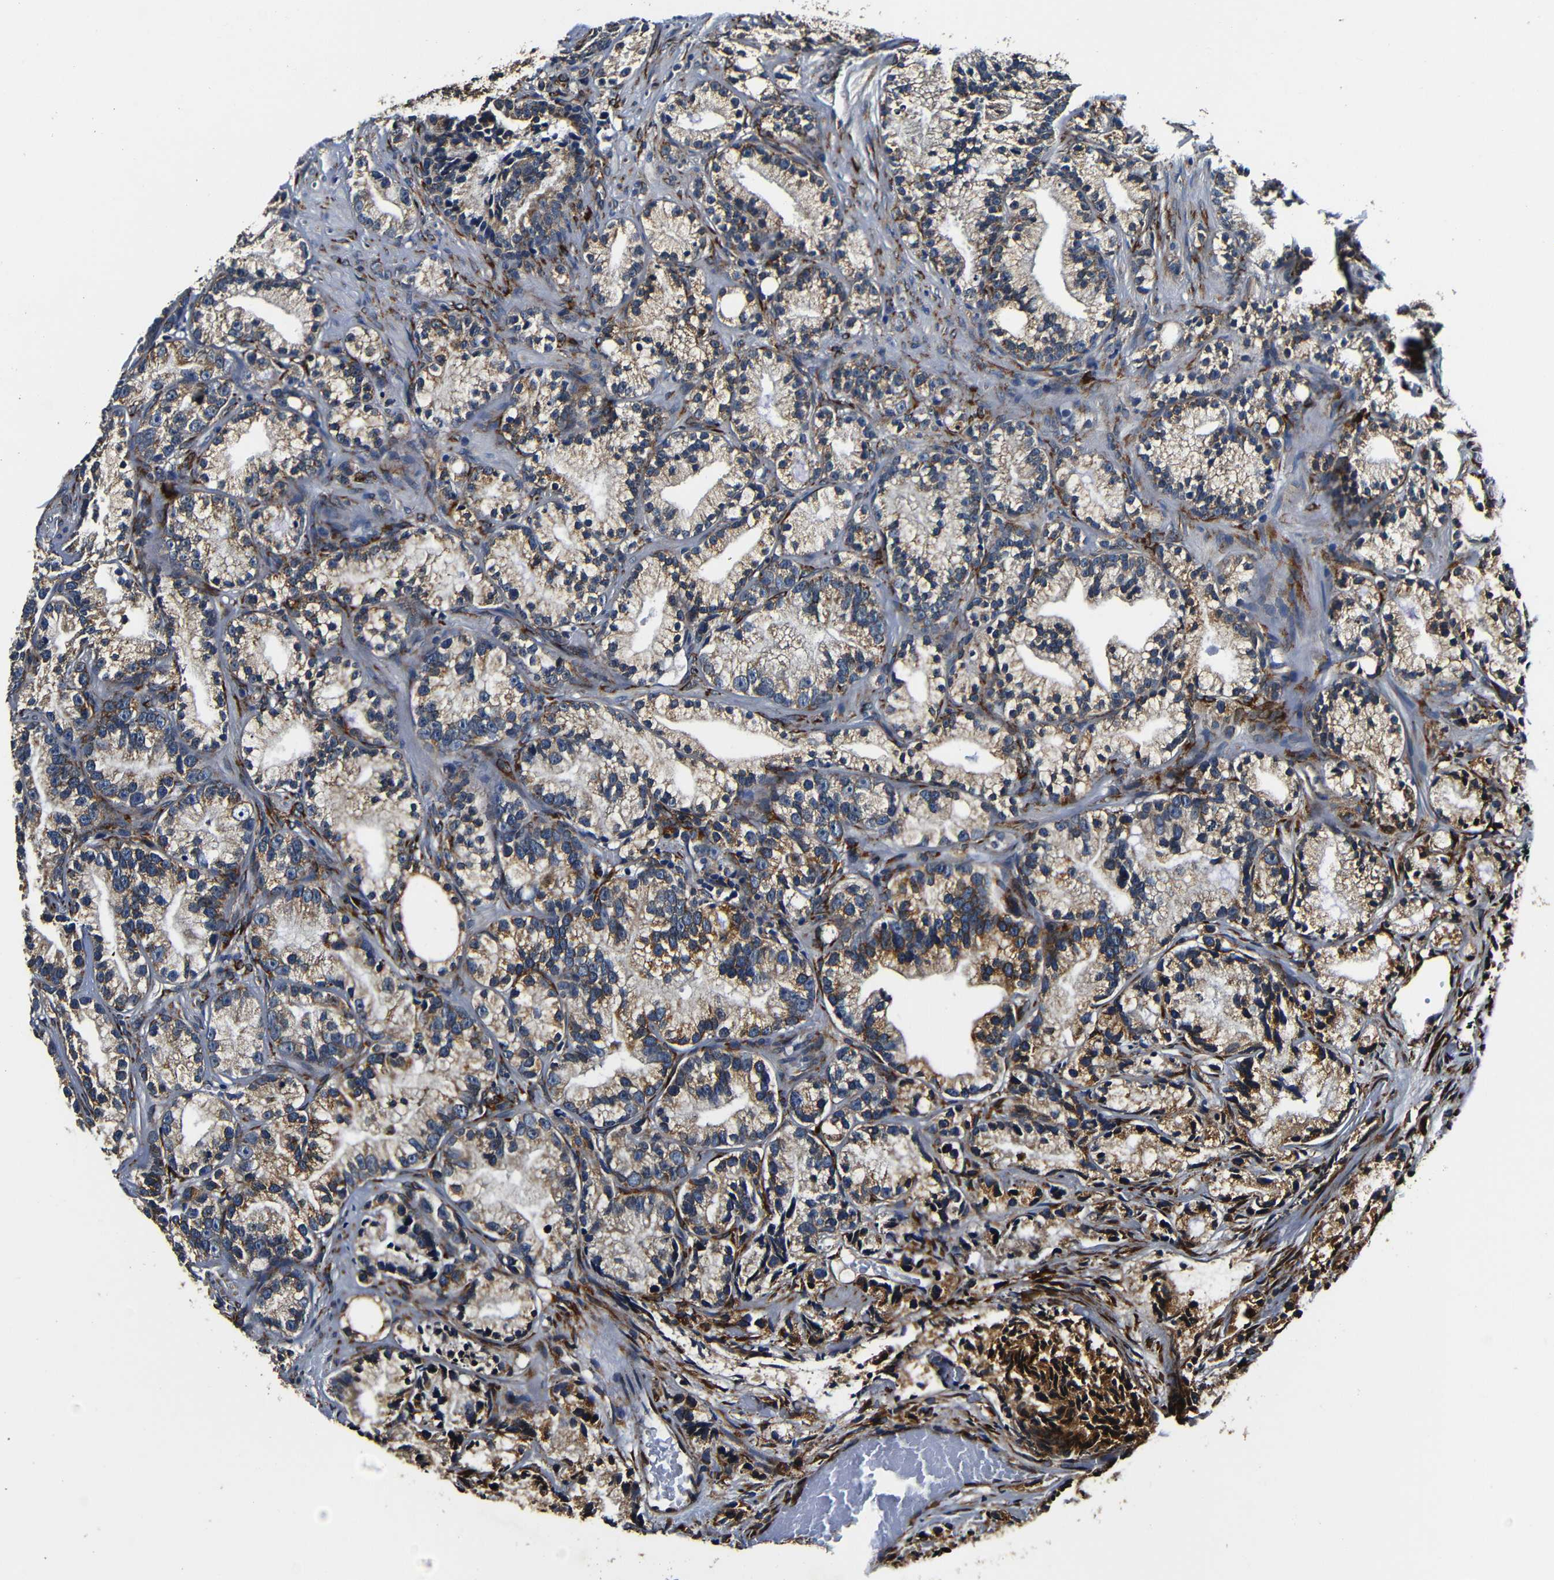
{"staining": {"intensity": "moderate", "quantity": "25%-75%", "location": "cytoplasmic/membranous"}, "tissue": "prostate cancer", "cell_type": "Tumor cells", "image_type": "cancer", "snomed": [{"axis": "morphology", "description": "Adenocarcinoma, Low grade"}, {"axis": "topography", "description": "Prostate"}], "caption": "A high-resolution micrograph shows immunohistochemistry staining of adenocarcinoma (low-grade) (prostate), which exhibits moderate cytoplasmic/membranous expression in about 25%-75% of tumor cells. The protein is stained brown, and the nuclei are stained in blue (DAB (3,3'-diaminobenzidine) IHC with brightfield microscopy, high magnification).", "gene": "RRBP1", "patient": {"sex": "male", "age": 89}}